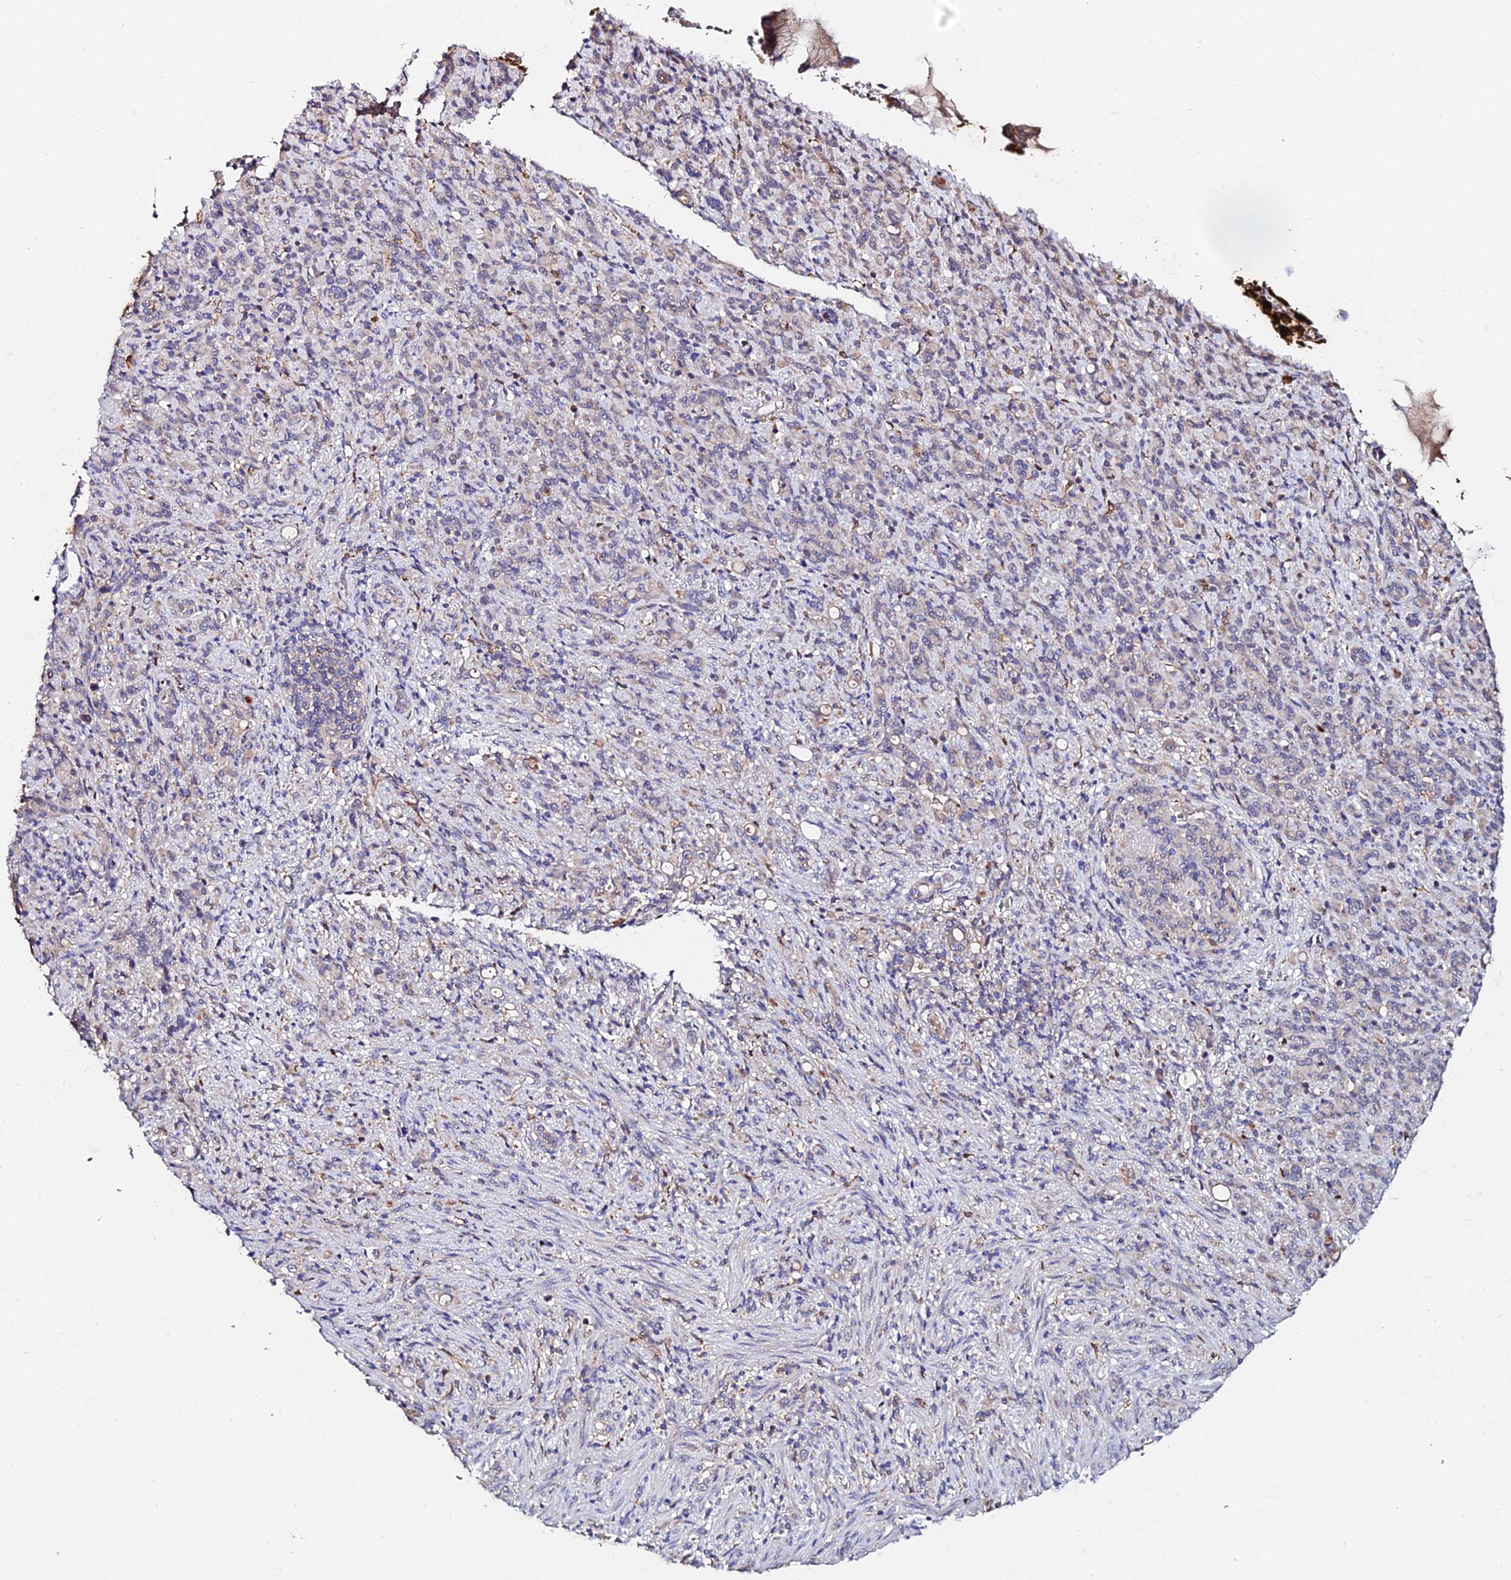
{"staining": {"intensity": "weak", "quantity": "<25%", "location": "cytoplasmic/membranous"}, "tissue": "stomach cancer", "cell_type": "Tumor cells", "image_type": "cancer", "snomed": [{"axis": "morphology", "description": "Adenocarcinoma, NOS"}, {"axis": "topography", "description": "Stomach"}], "caption": "The micrograph displays no staining of tumor cells in adenocarcinoma (stomach).", "gene": "ZBED8", "patient": {"sex": "female", "age": 79}}